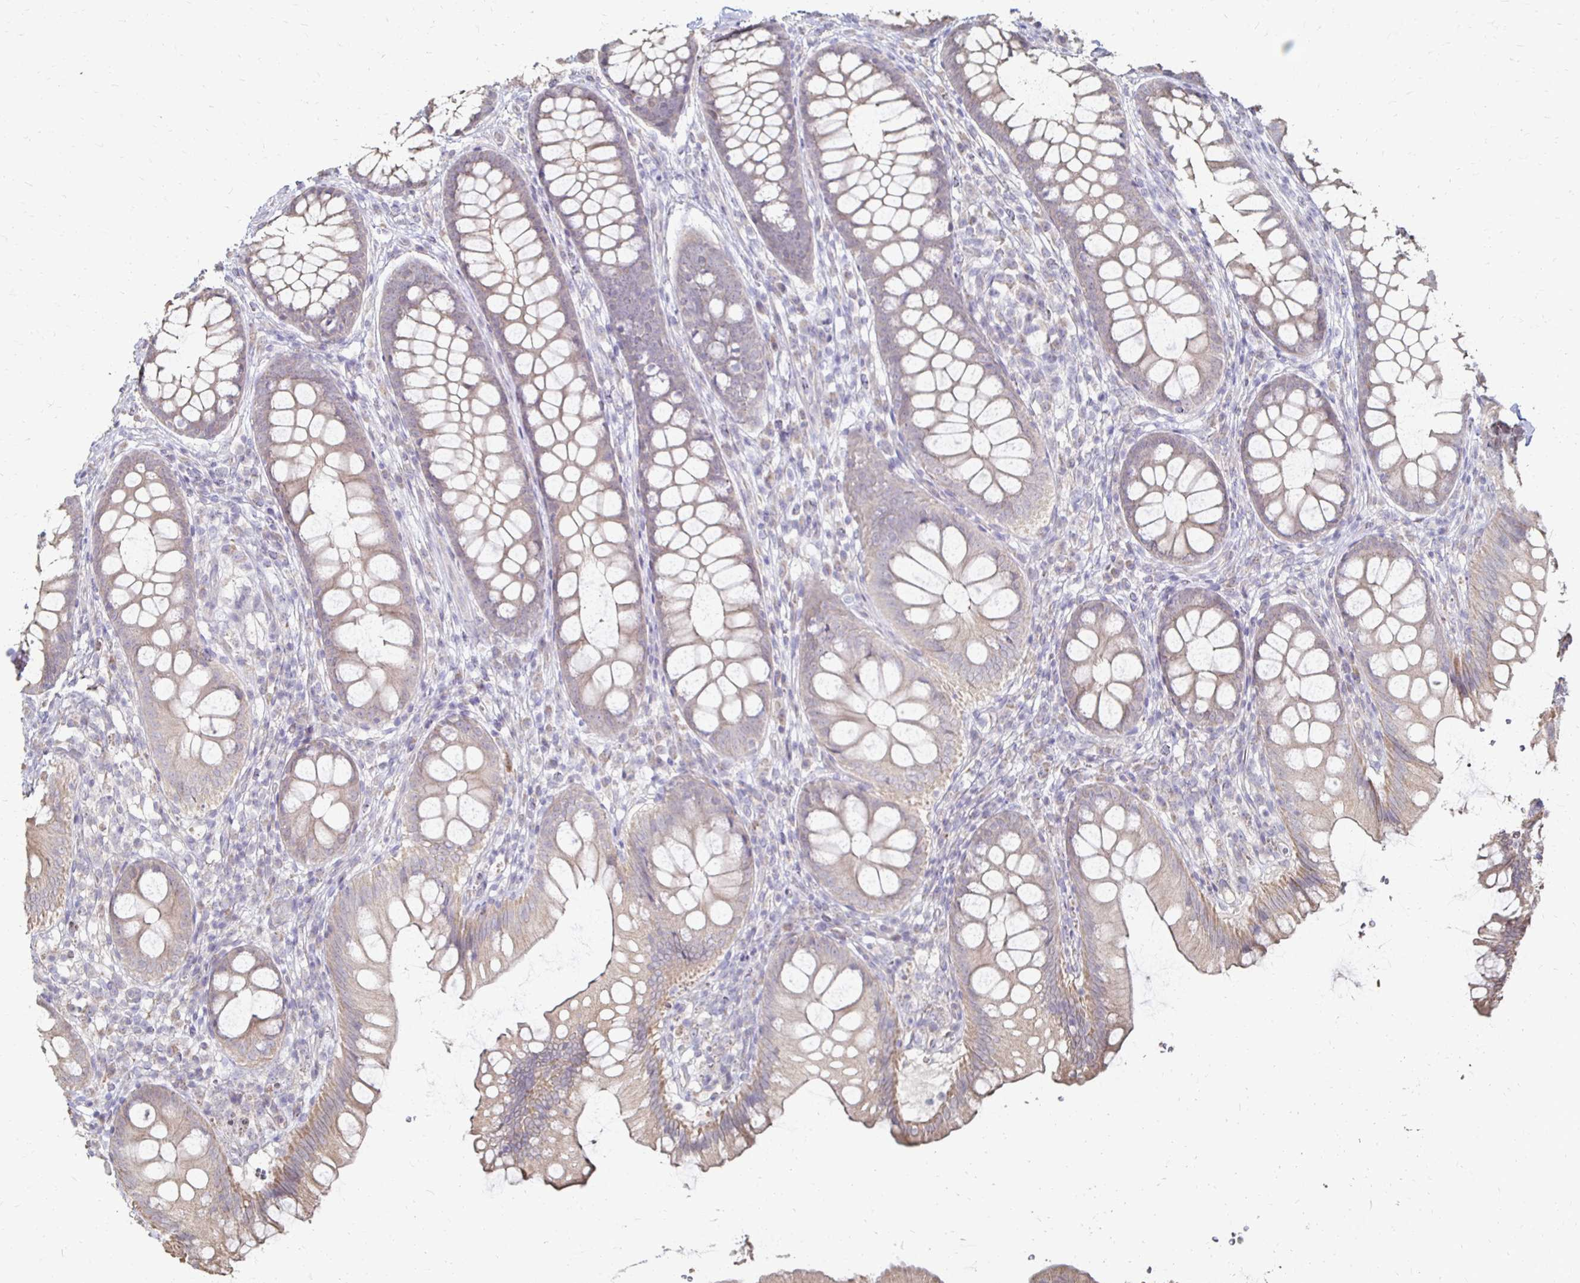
{"staining": {"intensity": "weak", "quantity": ">75%", "location": "cytoplasmic/membranous"}, "tissue": "colon", "cell_type": "Endothelial cells", "image_type": "normal", "snomed": [{"axis": "morphology", "description": "Normal tissue, NOS"}, {"axis": "morphology", "description": "Adenoma, NOS"}, {"axis": "topography", "description": "Soft tissue"}, {"axis": "topography", "description": "Colon"}], "caption": "High-magnification brightfield microscopy of normal colon stained with DAB (3,3'-diaminobenzidine) (brown) and counterstained with hematoxylin (blue). endothelial cells exhibit weak cytoplasmic/membranous staining is seen in approximately>75% of cells. Ihc stains the protein of interest in brown and the nuclei are stained blue.", "gene": "ZNF727", "patient": {"sex": "male", "age": 47}}